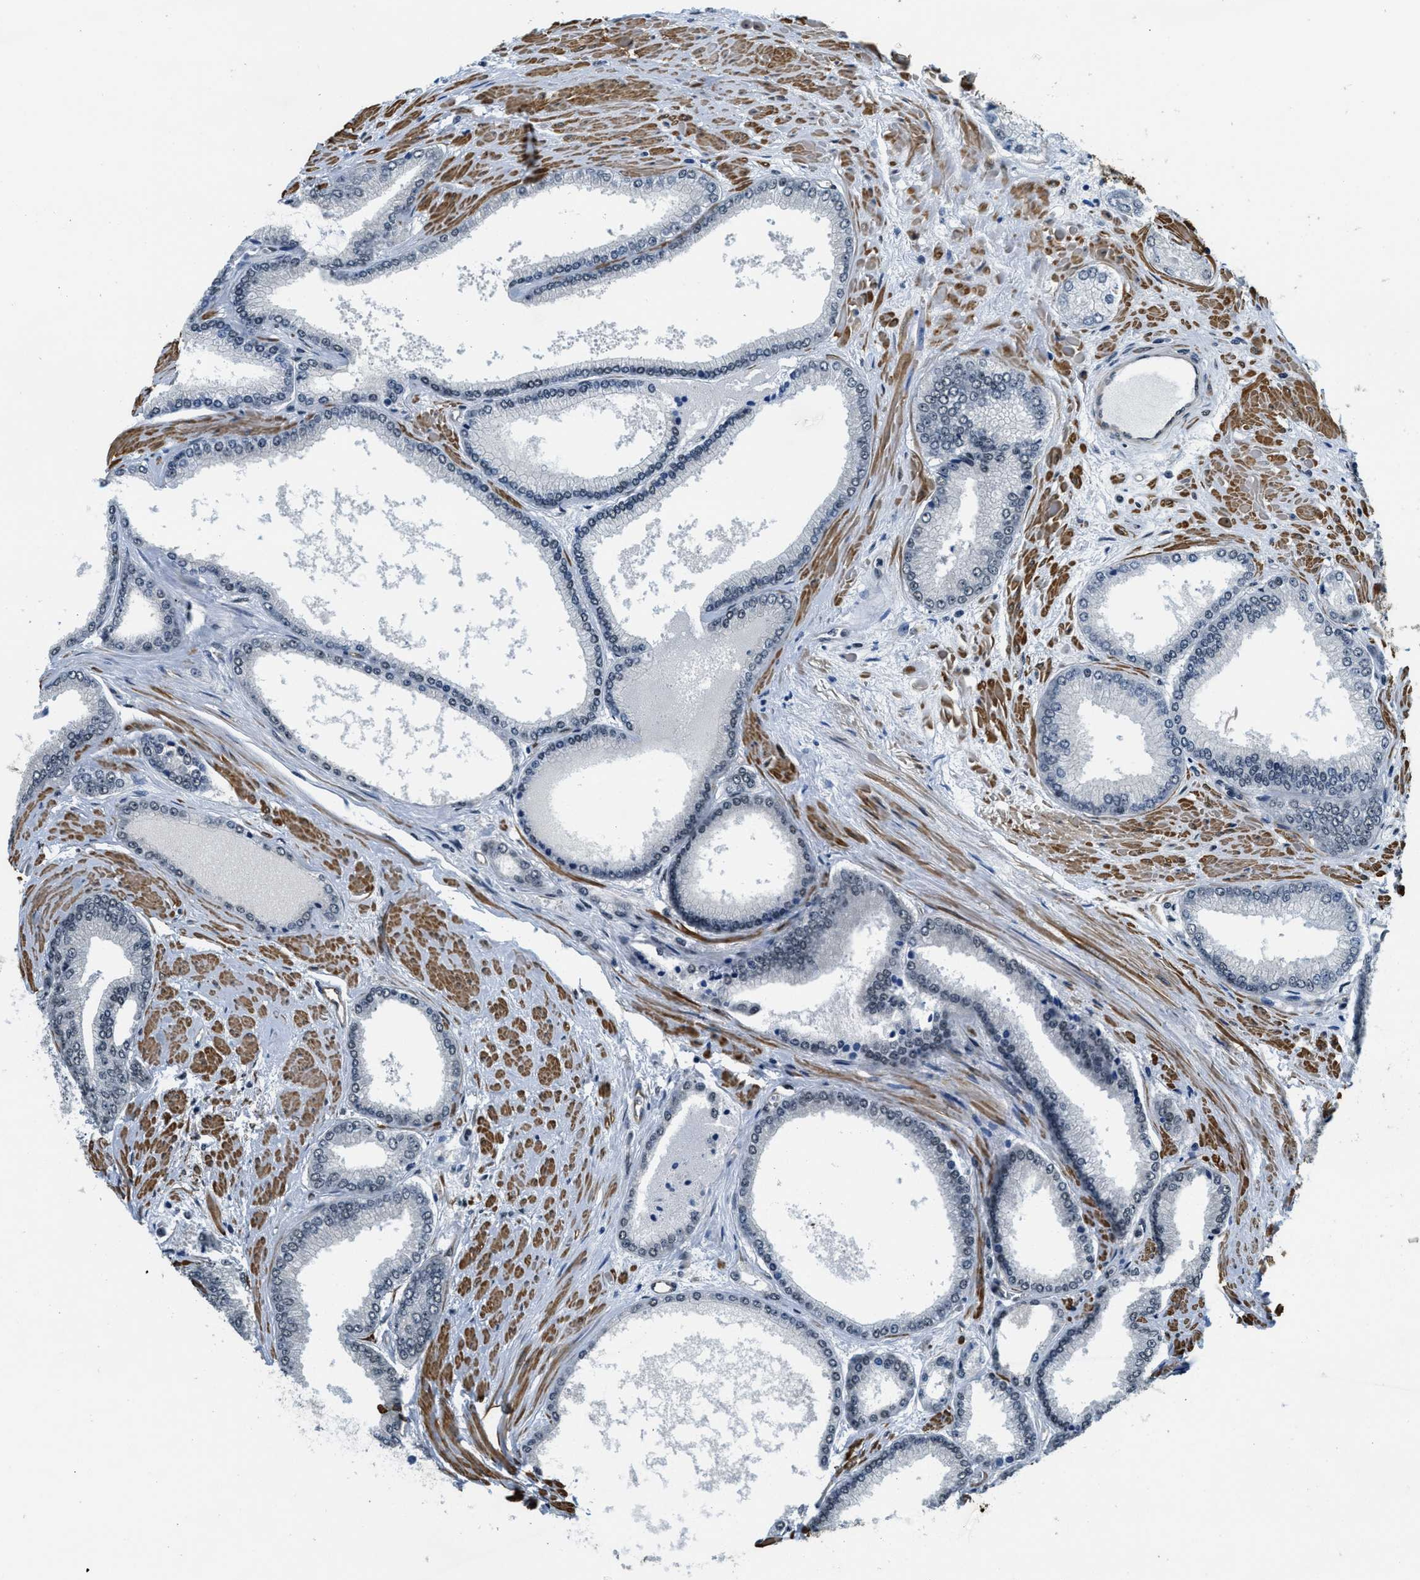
{"staining": {"intensity": "negative", "quantity": "none", "location": "none"}, "tissue": "prostate cancer", "cell_type": "Tumor cells", "image_type": "cancer", "snomed": [{"axis": "morphology", "description": "Adenocarcinoma, High grade"}, {"axis": "topography", "description": "Prostate"}], "caption": "DAB (3,3'-diaminobenzidine) immunohistochemical staining of human prostate adenocarcinoma (high-grade) reveals no significant staining in tumor cells. The staining was performed using DAB to visualize the protein expression in brown, while the nuclei were stained in blue with hematoxylin (Magnification: 20x).", "gene": "CFAP36", "patient": {"sex": "male", "age": 61}}